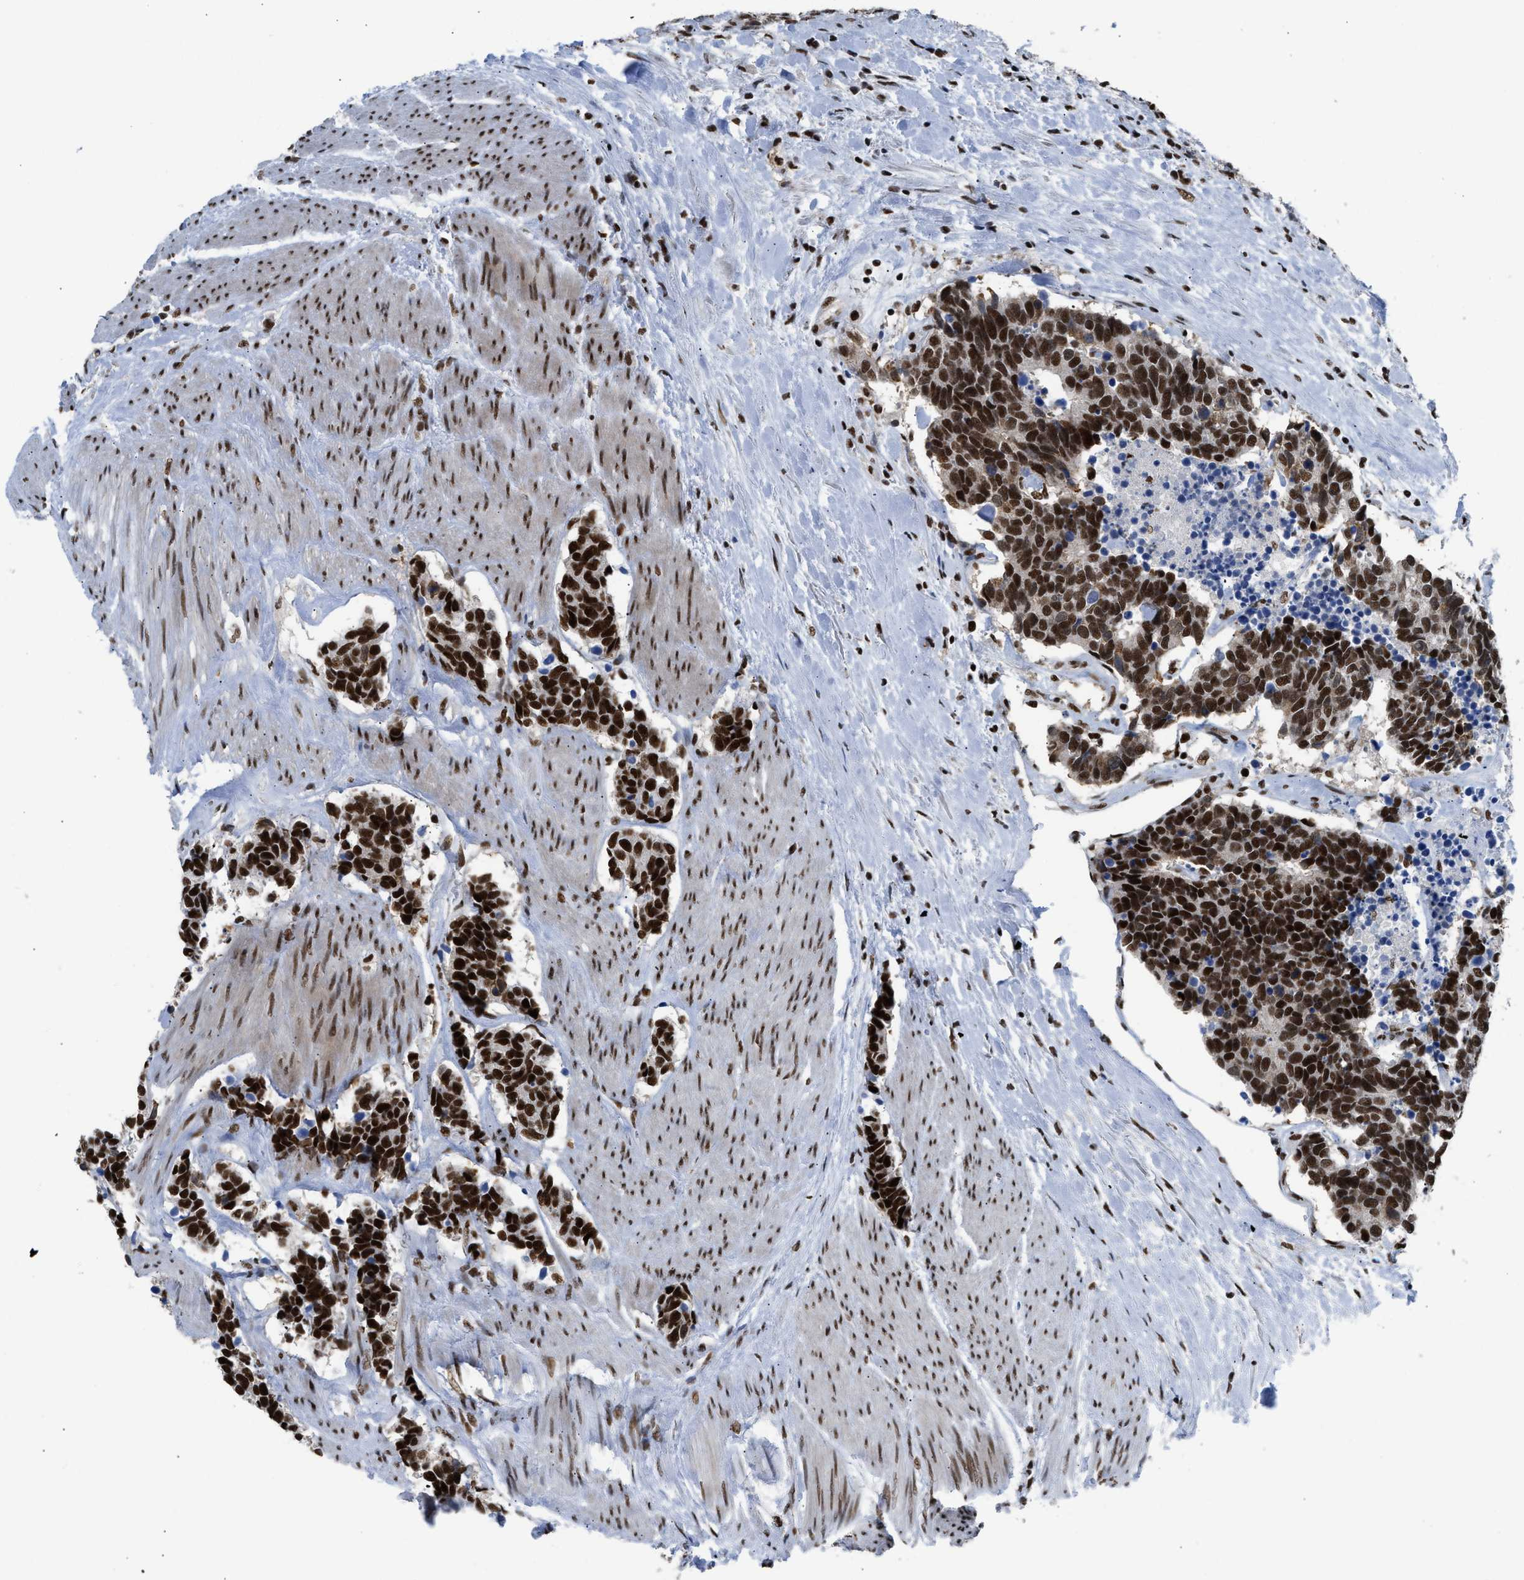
{"staining": {"intensity": "strong", "quantity": ">75%", "location": "nuclear"}, "tissue": "carcinoid", "cell_type": "Tumor cells", "image_type": "cancer", "snomed": [{"axis": "morphology", "description": "Carcinoma, NOS"}, {"axis": "morphology", "description": "Carcinoid, malignant, NOS"}, {"axis": "topography", "description": "Urinary bladder"}], "caption": "Tumor cells reveal strong nuclear expression in approximately >75% of cells in carcinoid (malignant).", "gene": "SCAF4", "patient": {"sex": "male", "age": 57}}